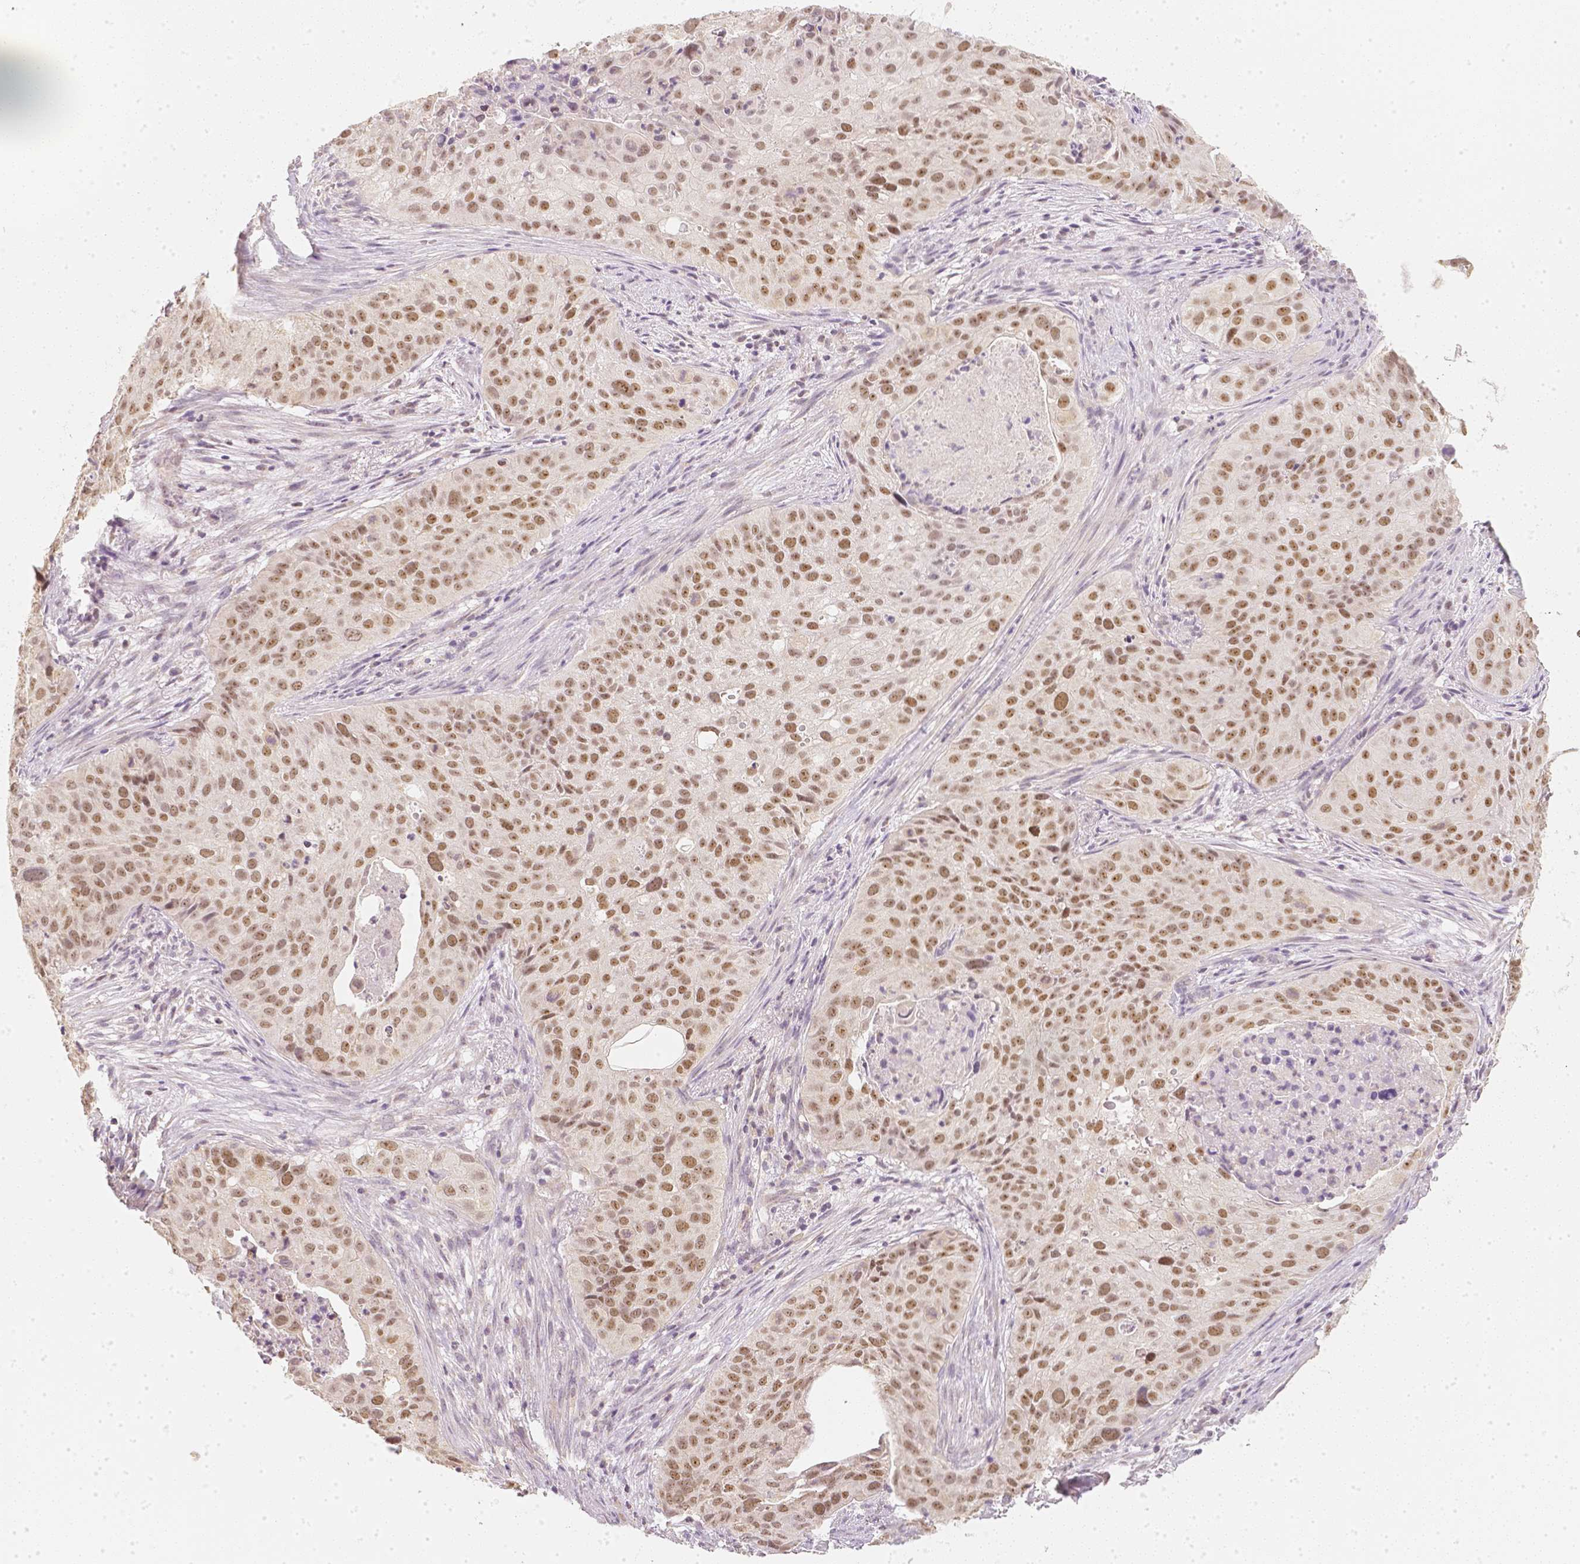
{"staining": {"intensity": "moderate", "quantity": ">75%", "location": "cytoplasmic/membranous,nuclear"}, "tissue": "cervical cancer", "cell_type": "Tumor cells", "image_type": "cancer", "snomed": [{"axis": "morphology", "description": "Squamous cell carcinoma, NOS"}, {"axis": "topography", "description": "Cervix"}], "caption": "Brown immunohistochemical staining in squamous cell carcinoma (cervical) reveals moderate cytoplasmic/membranous and nuclear staining in approximately >75% of tumor cells.", "gene": "NVL", "patient": {"sex": "female", "age": 38}}